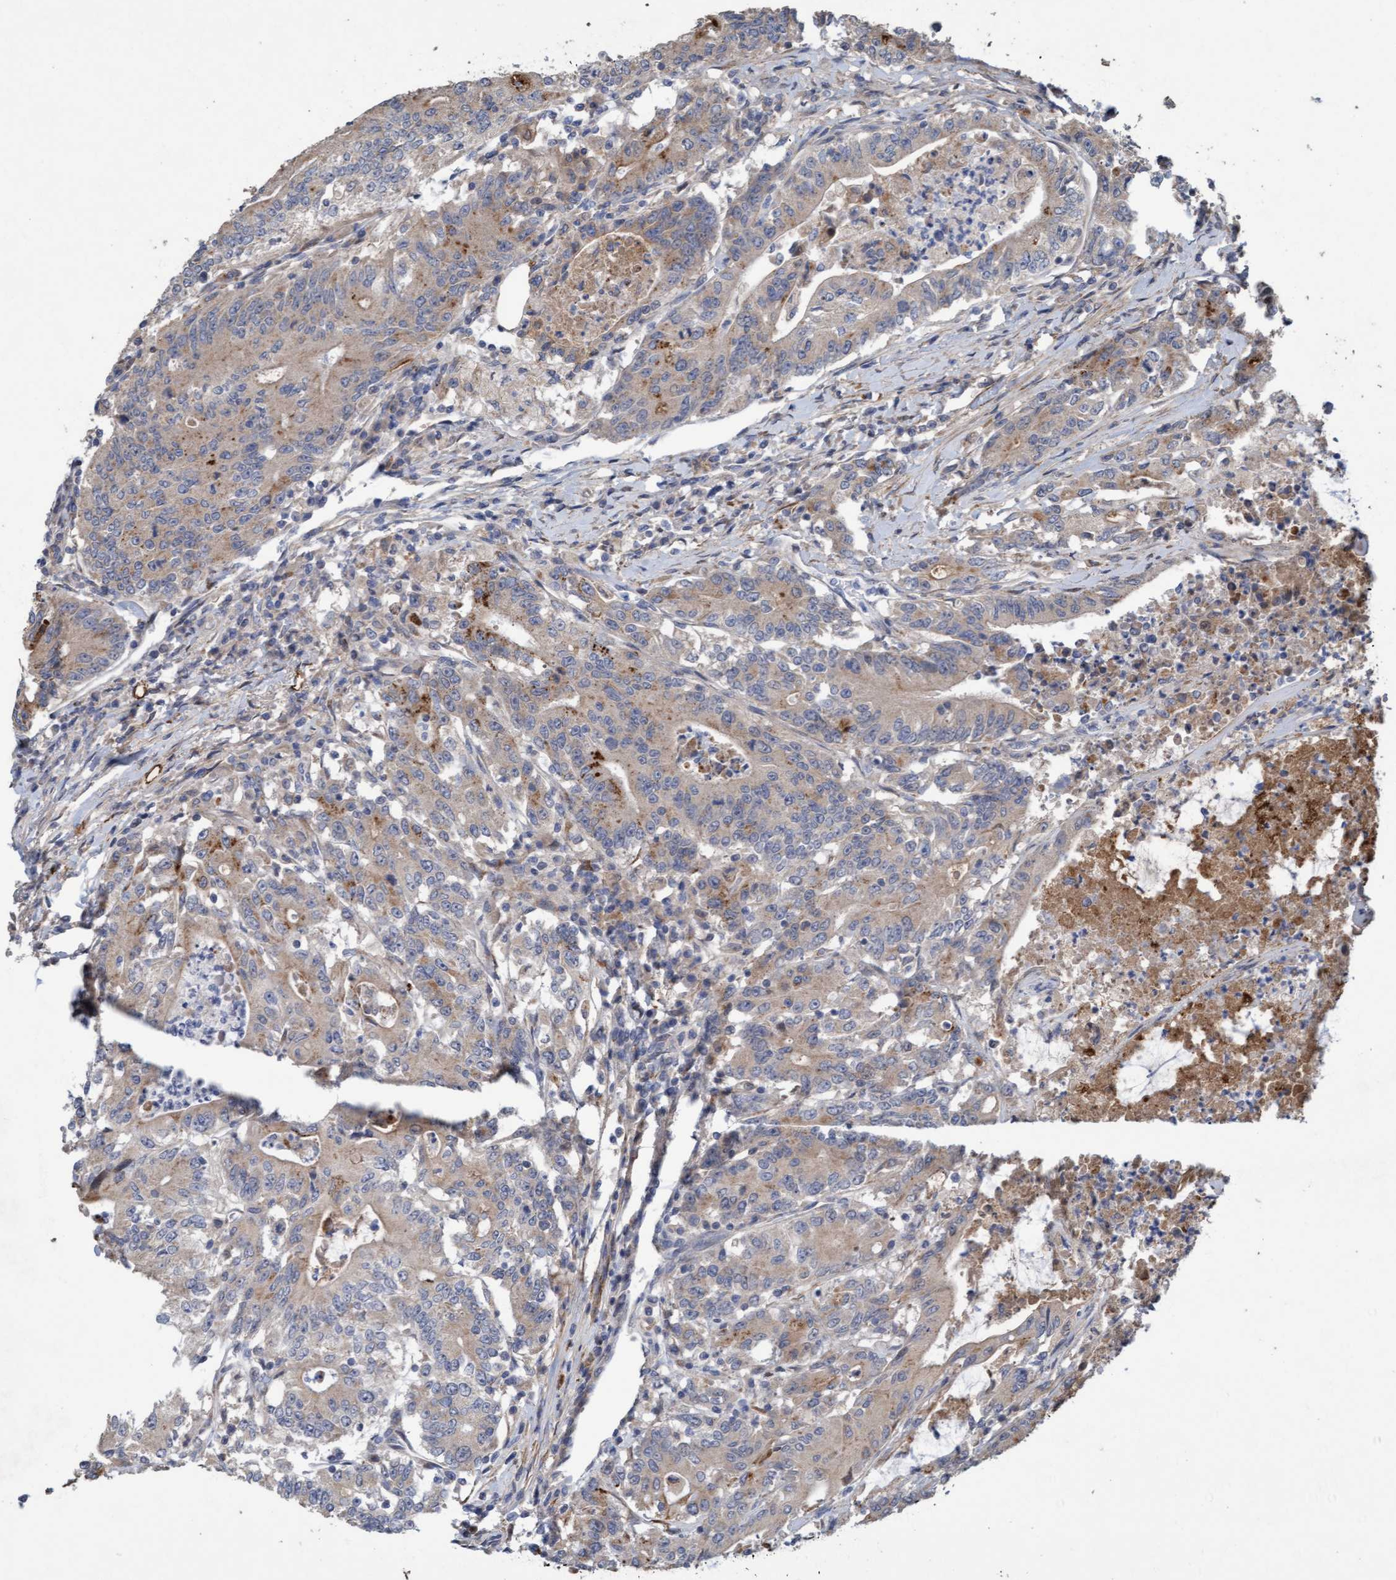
{"staining": {"intensity": "weak", "quantity": "<25%", "location": "cytoplasmic/membranous"}, "tissue": "colorectal cancer", "cell_type": "Tumor cells", "image_type": "cancer", "snomed": [{"axis": "morphology", "description": "Adenocarcinoma, NOS"}, {"axis": "topography", "description": "Colon"}], "caption": "Immunohistochemistry micrograph of neoplastic tissue: colorectal cancer (adenocarcinoma) stained with DAB (3,3'-diaminobenzidine) displays no significant protein staining in tumor cells.", "gene": "DDHD2", "patient": {"sex": "female", "age": 77}}